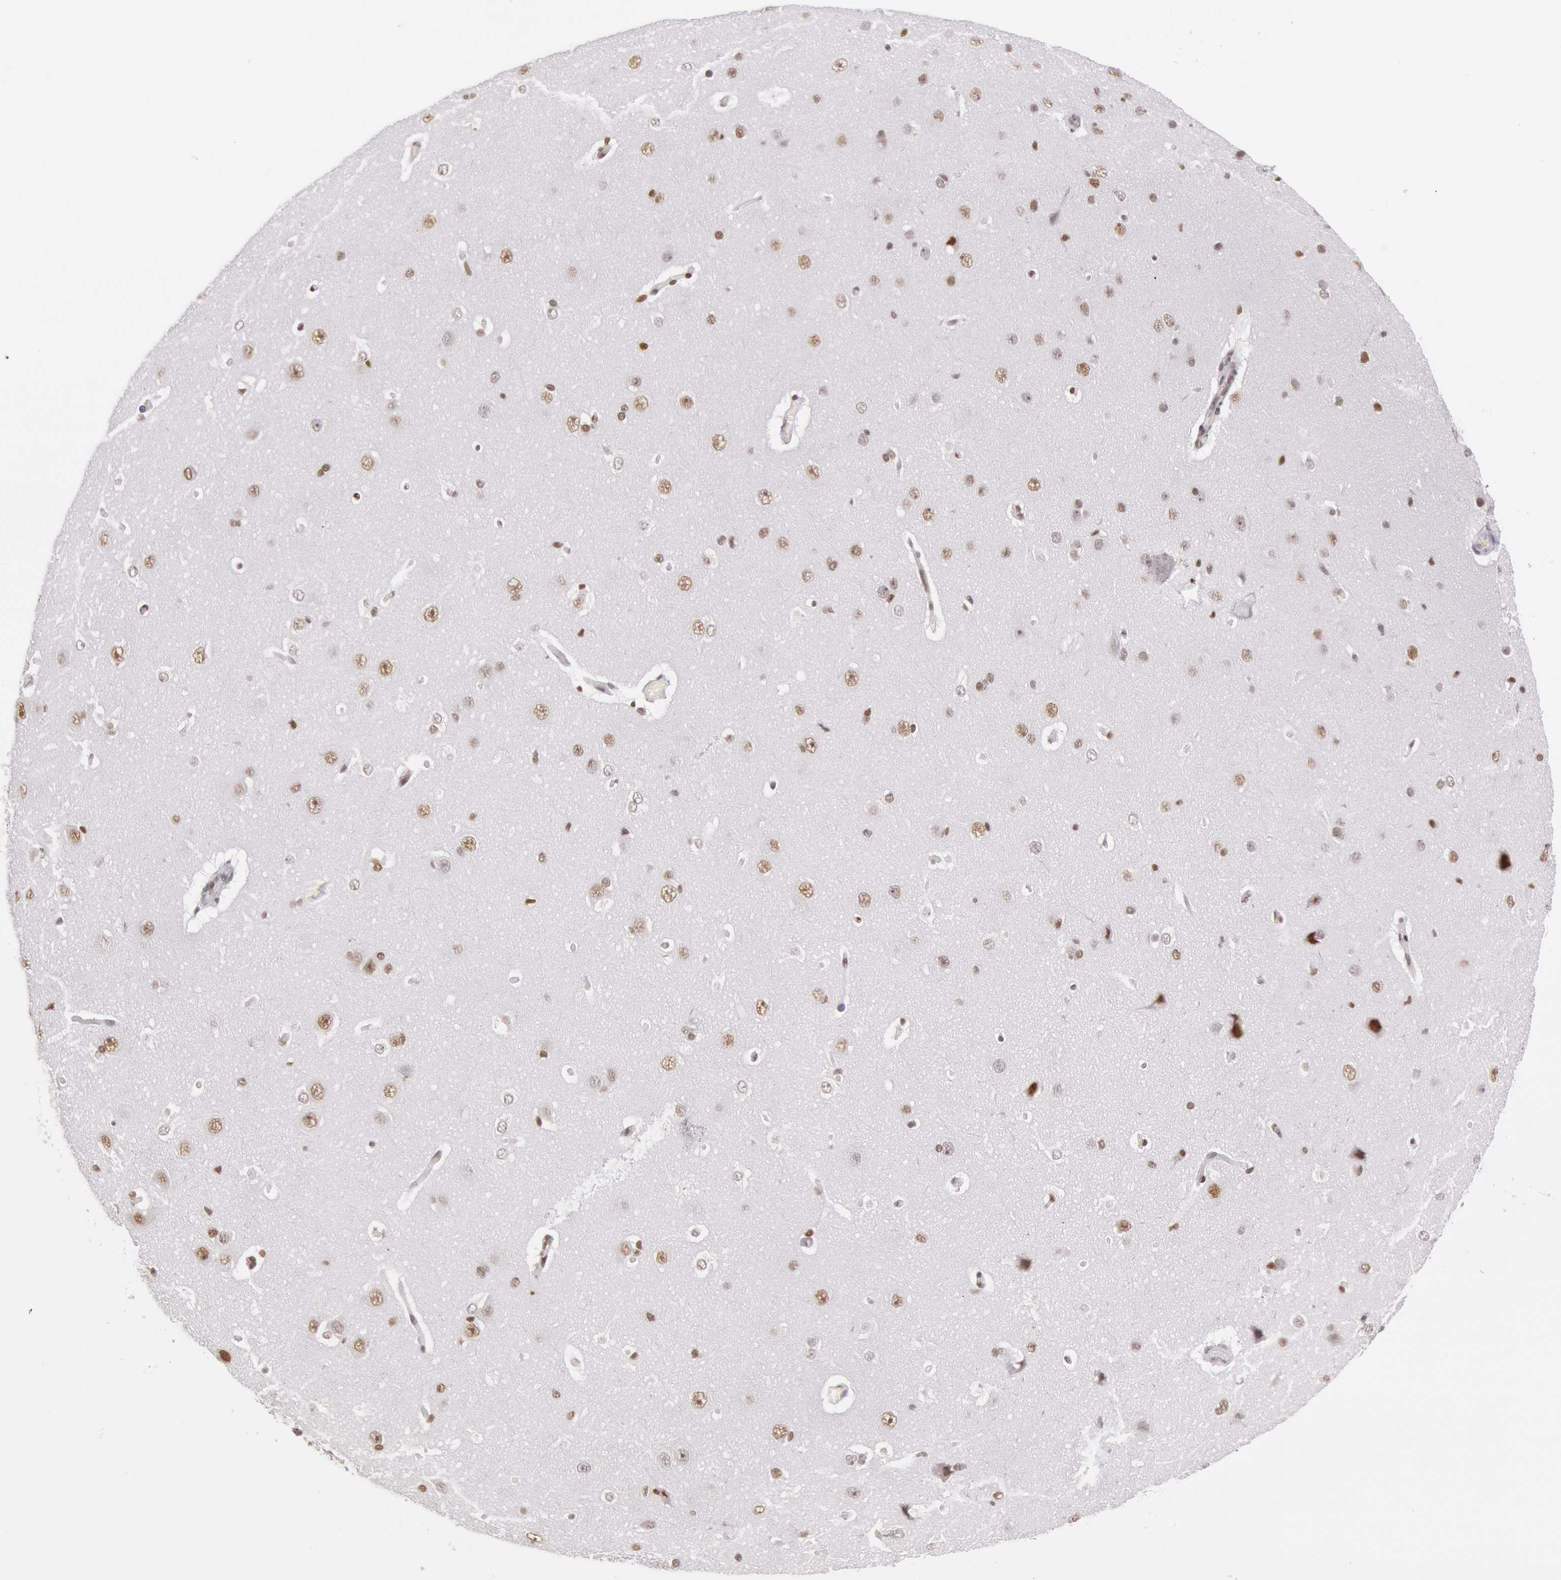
{"staining": {"intensity": "moderate", "quantity": ">75%", "location": "nuclear"}, "tissue": "cerebral cortex", "cell_type": "Endothelial cells", "image_type": "normal", "snomed": [{"axis": "morphology", "description": "Normal tissue, NOS"}, {"axis": "topography", "description": "Cerebral cortex"}], "caption": "This is an image of immunohistochemistry (IHC) staining of normal cerebral cortex, which shows moderate staining in the nuclear of endothelial cells.", "gene": "ESS2", "patient": {"sex": "female", "age": 45}}